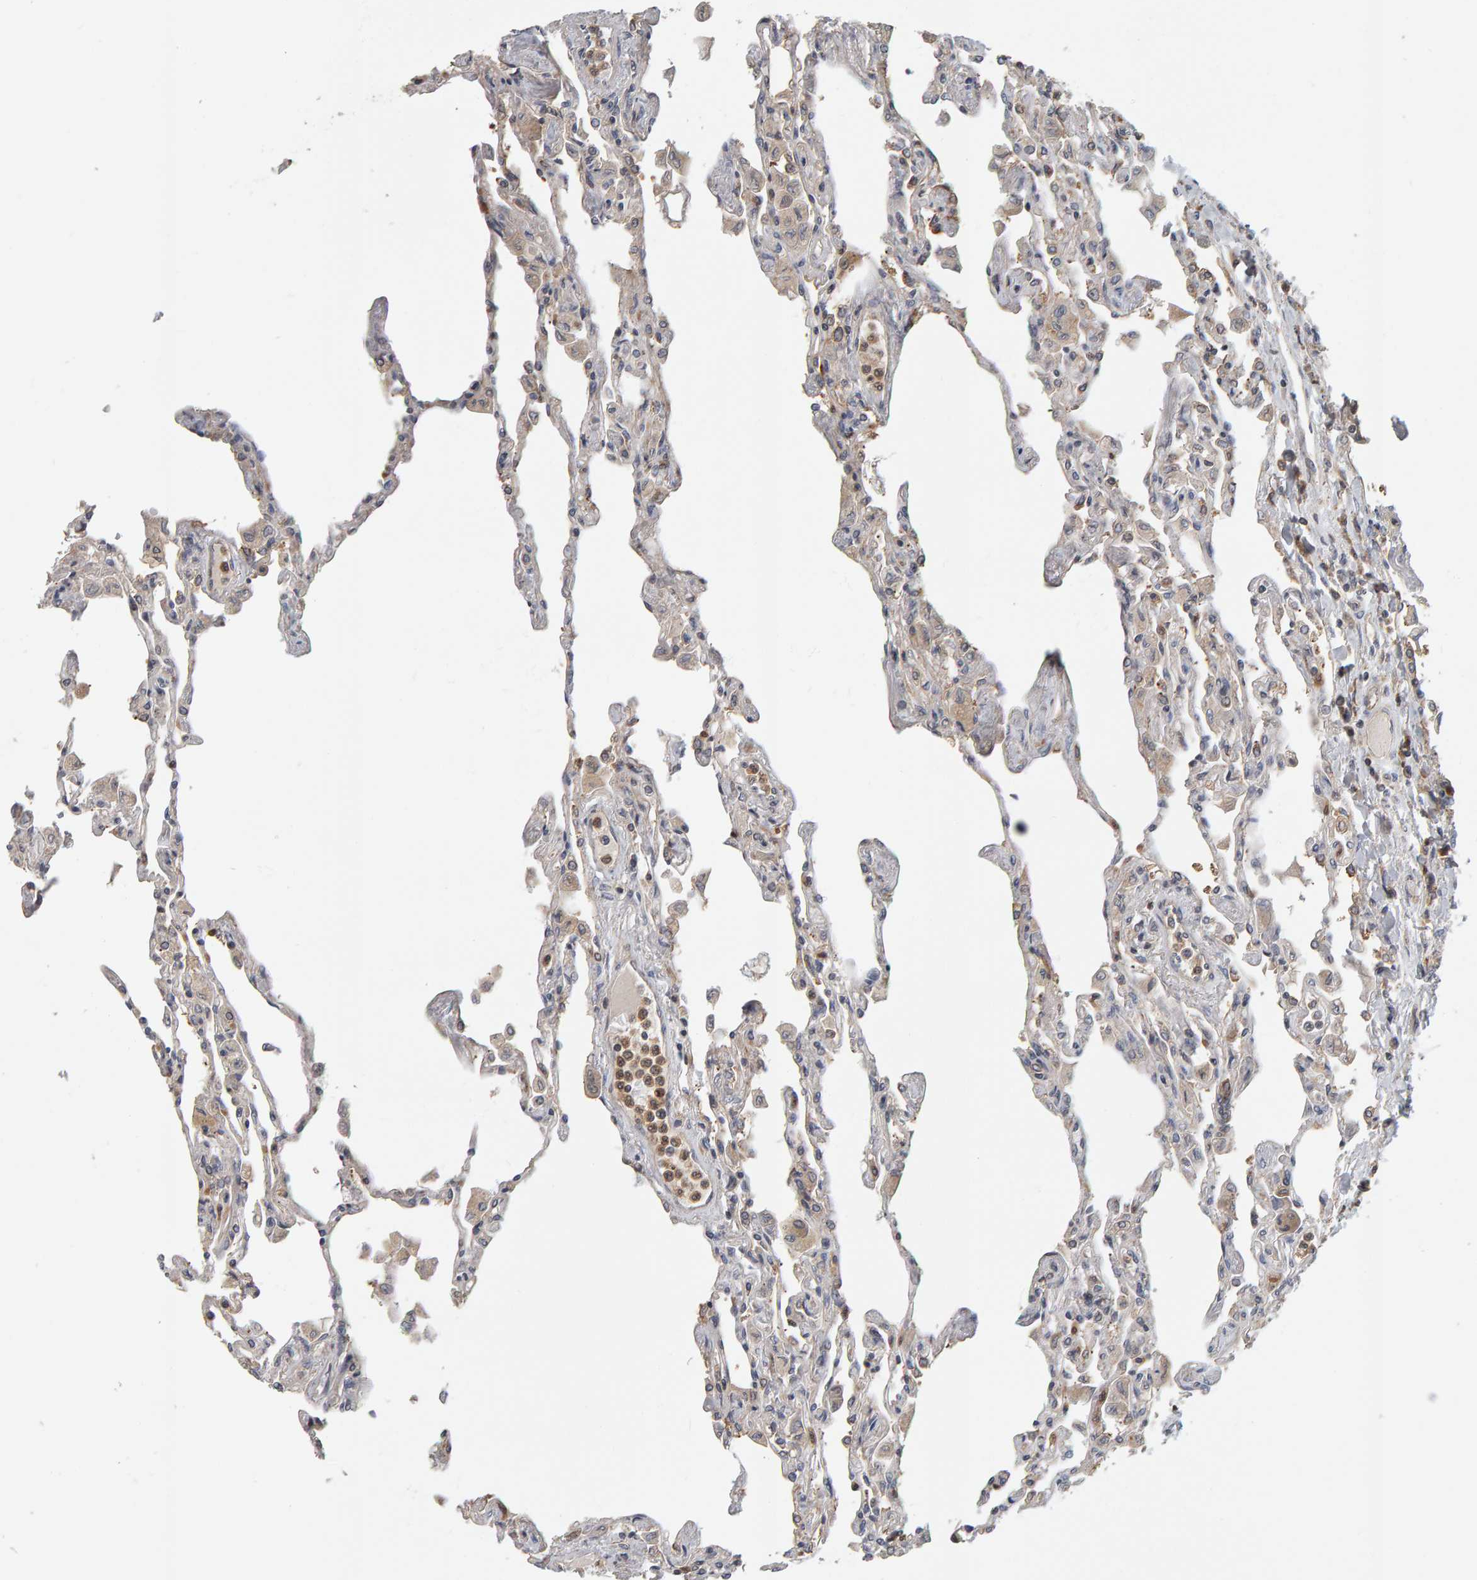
{"staining": {"intensity": "moderate", "quantity": "25%-75%", "location": "cytoplasmic/membranous"}, "tissue": "lung", "cell_type": "Alveolar cells", "image_type": "normal", "snomed": [{"axis": "morphology", "description": "Normal tissue, NOS"}, {"axis": "topography", "description": "Bronchus"}, {"axis": "topography", "description": "Lung"}], "caption": "Moderate cytoplasmic/membranous positivity is appreciated in about 25%-75% of alveolar cells in normal lung.", "gene": "C9orf72", "patient": {"sex": "female", "age": 49}}